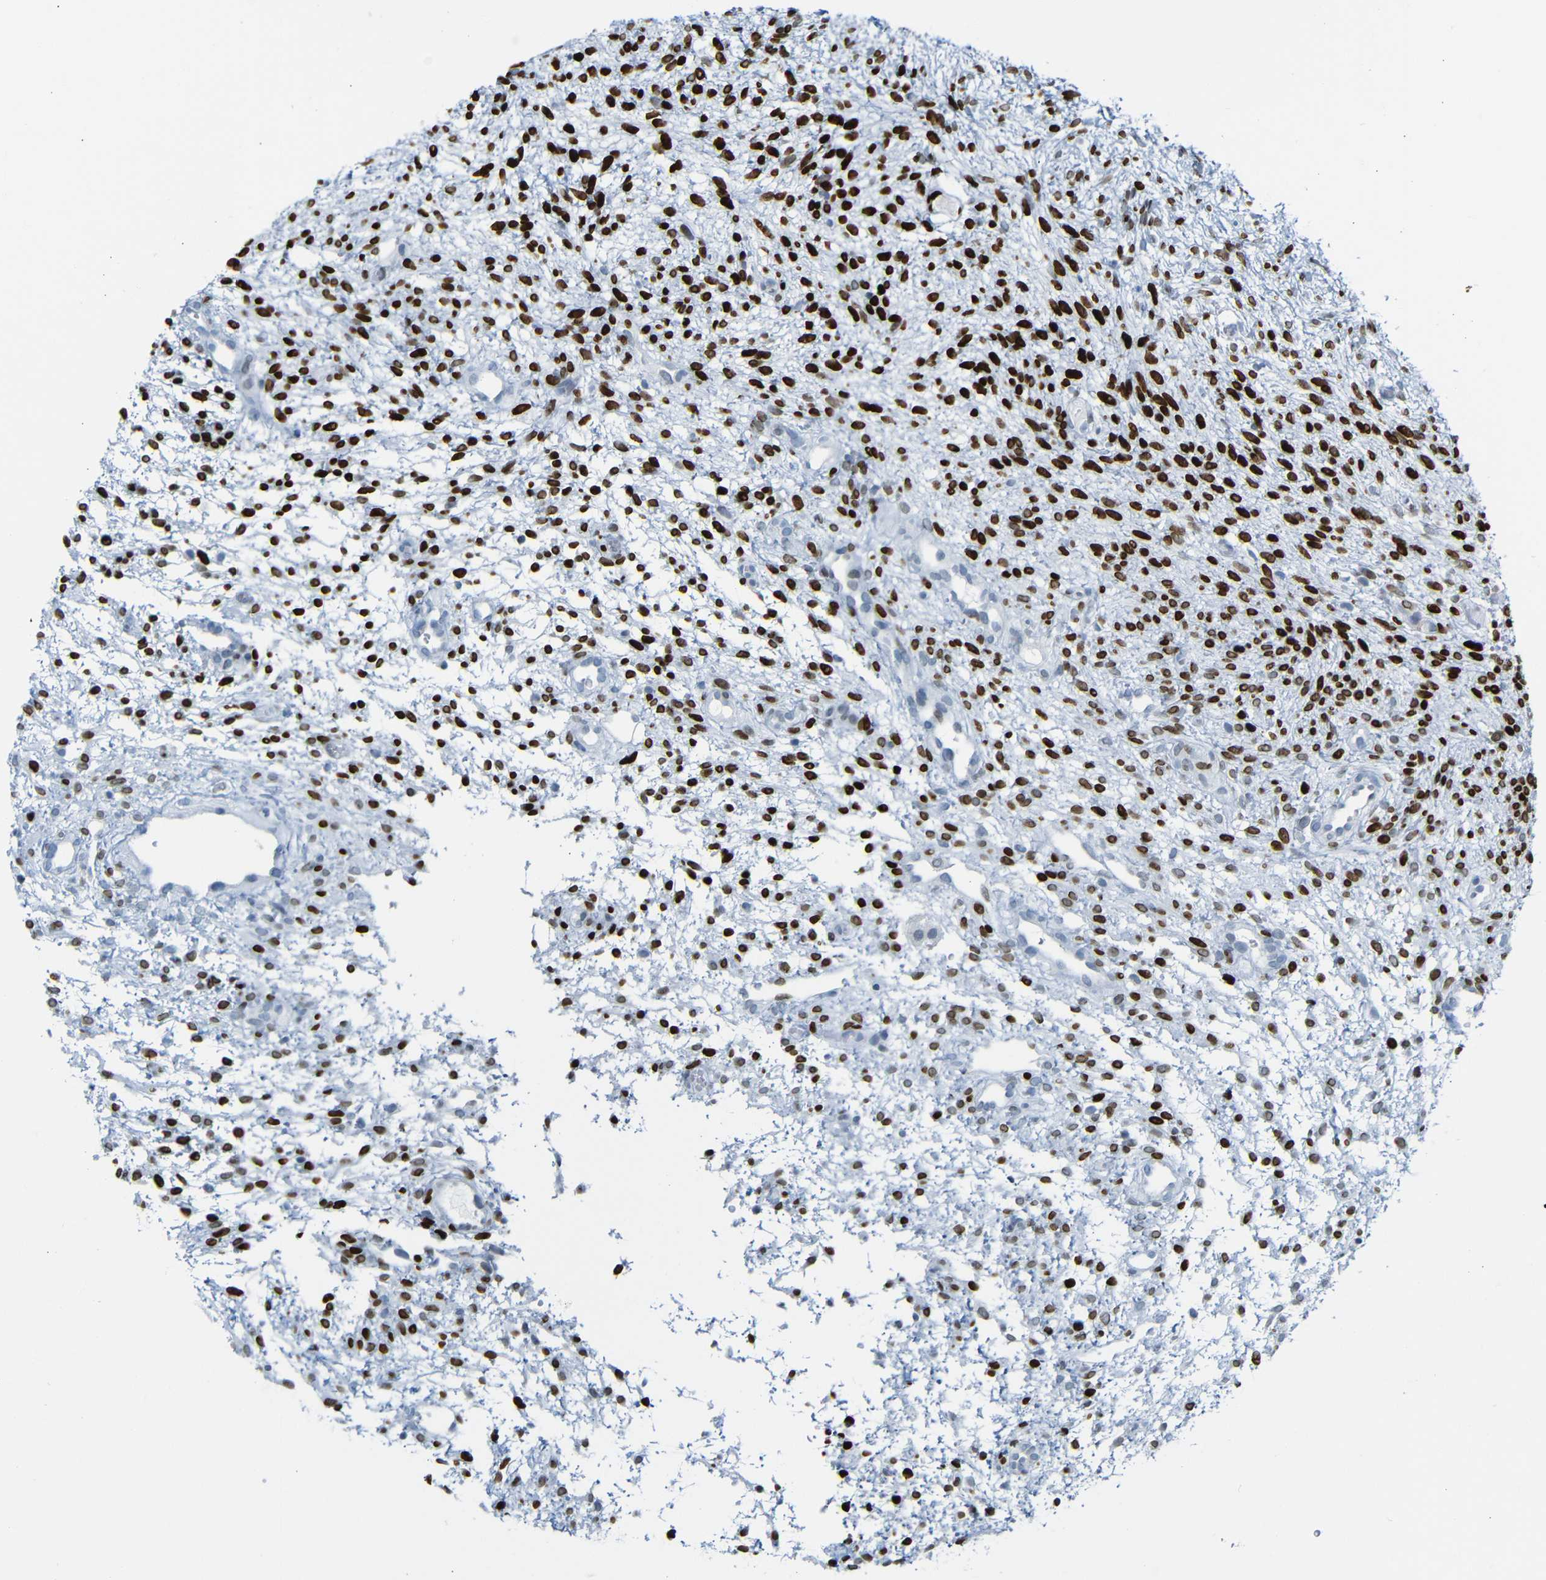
{"staining": {"intensity": "strong", "quantity": ">75%", "location": "nuclear"}, "tissue": "ovary", "cell_type": "Ovarian stroma cells", "image_type": "normal", "snomed": [{"axis": "morphology", "description": "Normal tissue, NOS"}, {"axis": "morphology", "description": "Cyst, NOS"}, {"axis": "topography", "description": "Ovary"}], "caption": "Ovary stained with immunohistochemistry (IHC) reveals strong nuclear positivity in approximately >75% of ovarian stroma cells.", "gene": "NPIPB15", "patient": {"sex": "female", "age": 18}}